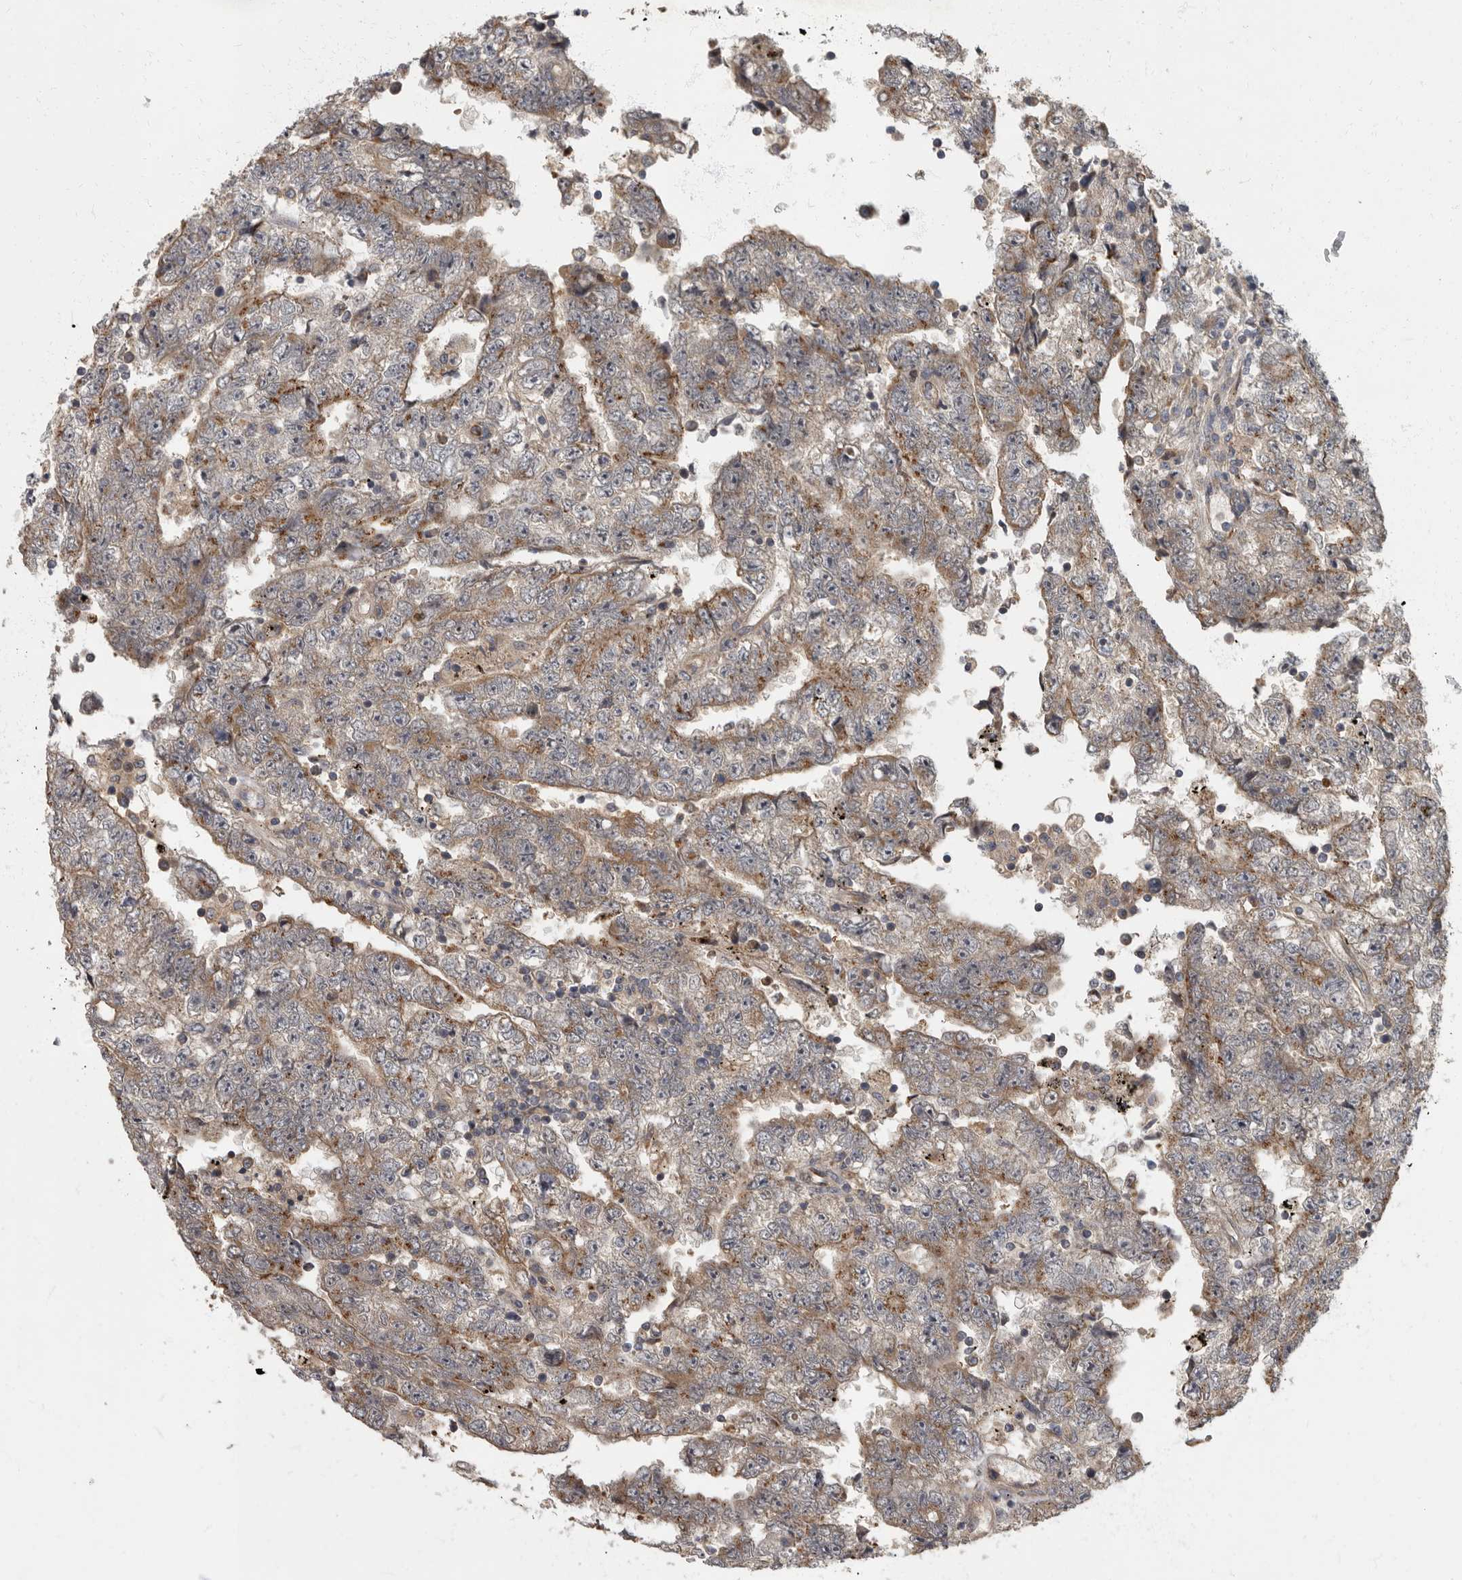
{"staining": {"intensity": "moderate", "quantity": "25%-75%", "location": "cytoplasmic/membranous"}, "tissue": "testis cancer", "cell_type": "Tumor cells", "image_type": "cancer", "snomed": [{"axis": "morphology", "description": "Carcinoma, Embryonal, NOS"}, {"axis": "topography", "description": "Testis"}], "caption": "Immunohistochemistry (DAB) staining of embryonal carcinoma (testis) displays moderate cytoplasmic/membranous protein staining in approximately 25%-75% of tumor cells.", "gene": "IQCK", "patient": {"sex": "male", "age": 25}}